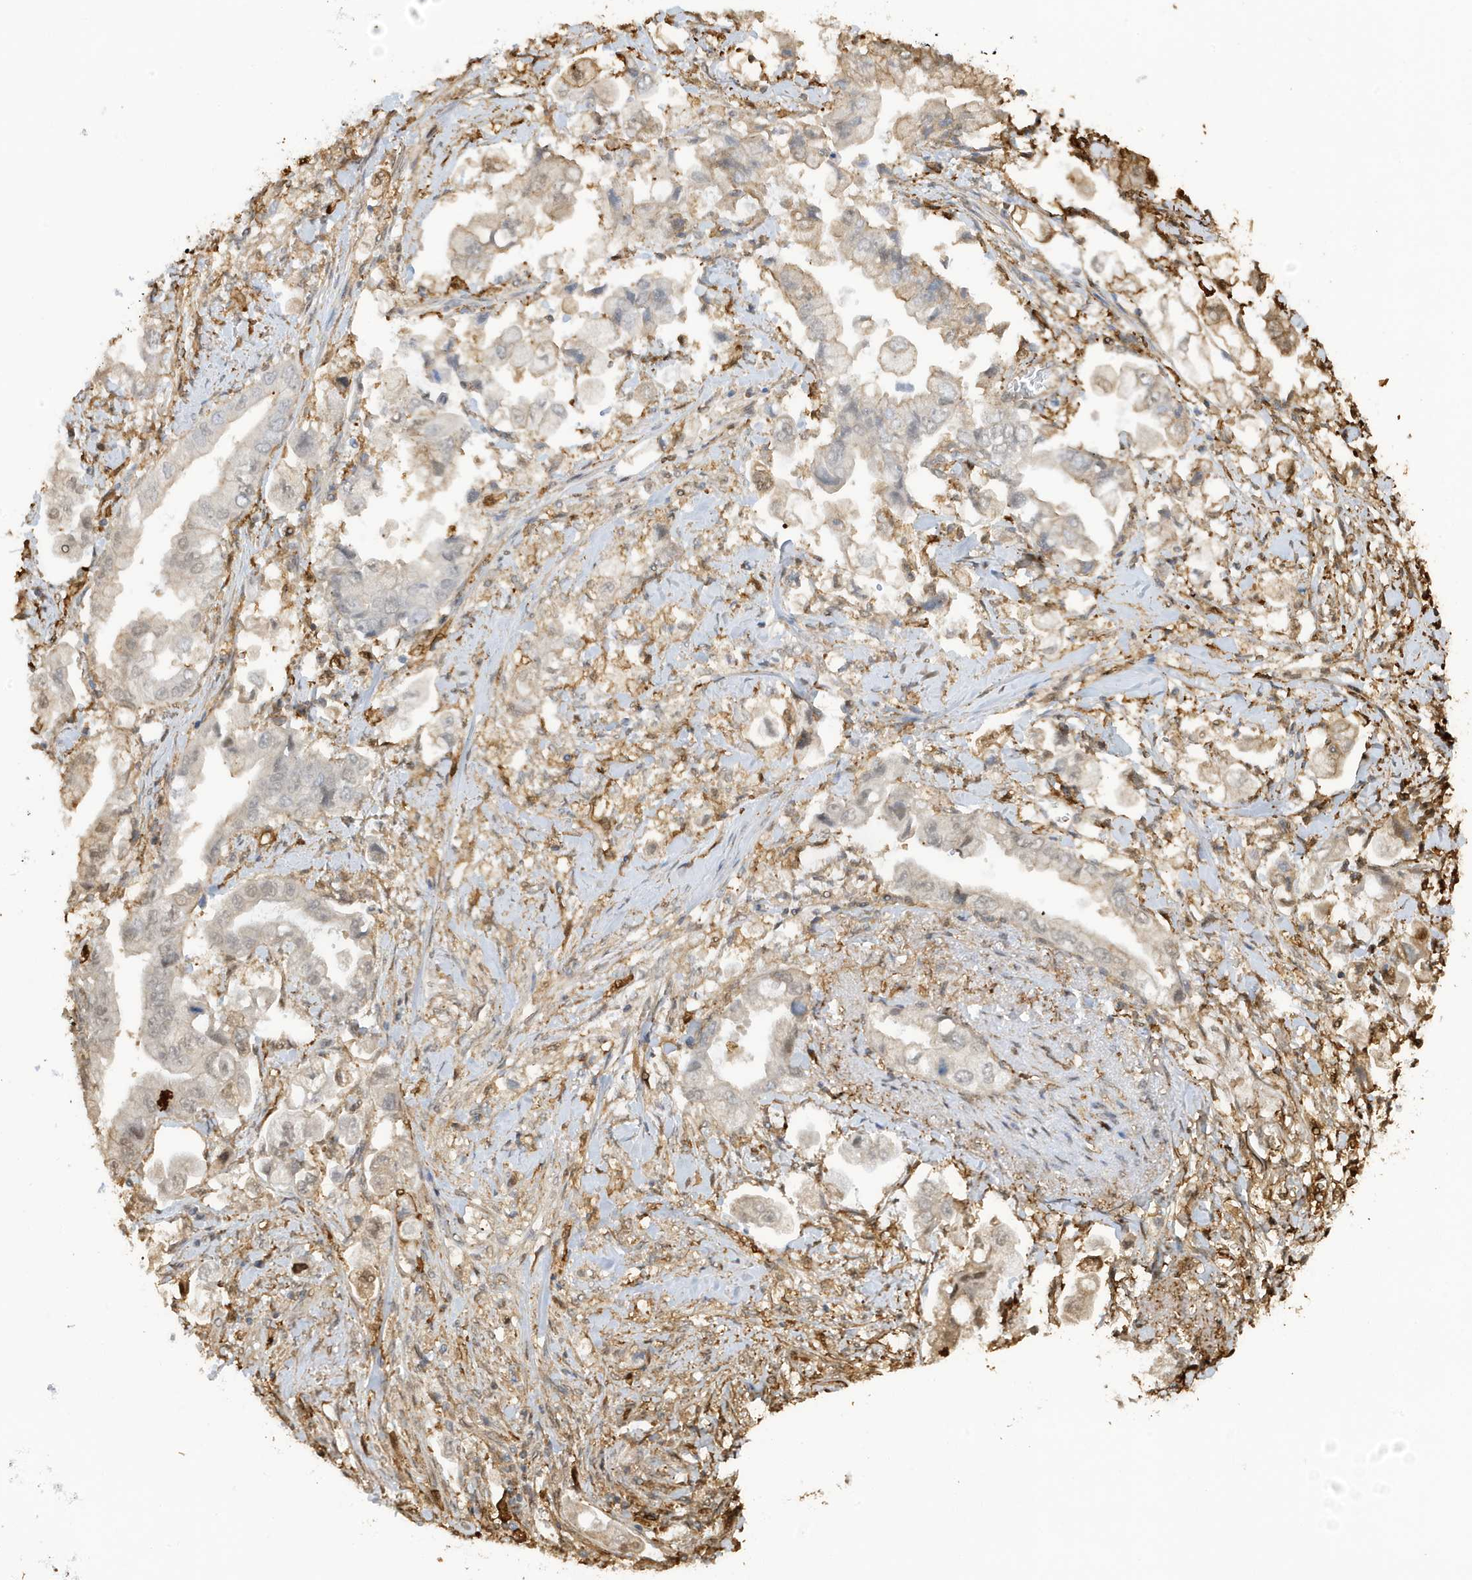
{"staining": {"intensity": "weak", "quantity": "<25%", "location": "cytoplasmic/membranous"}, "tissue": "stomach cancer", "cell_type": "Tumor cells", "image_type": "cancer", "snomed": [{"axis": "morphology", "description": "Adenocarcinoma, NOS"}, {"axis": "topography", "description": "Stomach"}], "caption": "A photomicrograph of adenocarcinoma (stomach) stained for a protein displays no brown staining in tumor cells. Brightfield microscopy of immunohistochemistry (IHC) stained with DAB (3,3'-diaminobenzidine) (brown) and hematoxylin (blue), captured at high magnification.", "gene": "PHACTR2", "patient": {"sex": "male", "age": 62}}